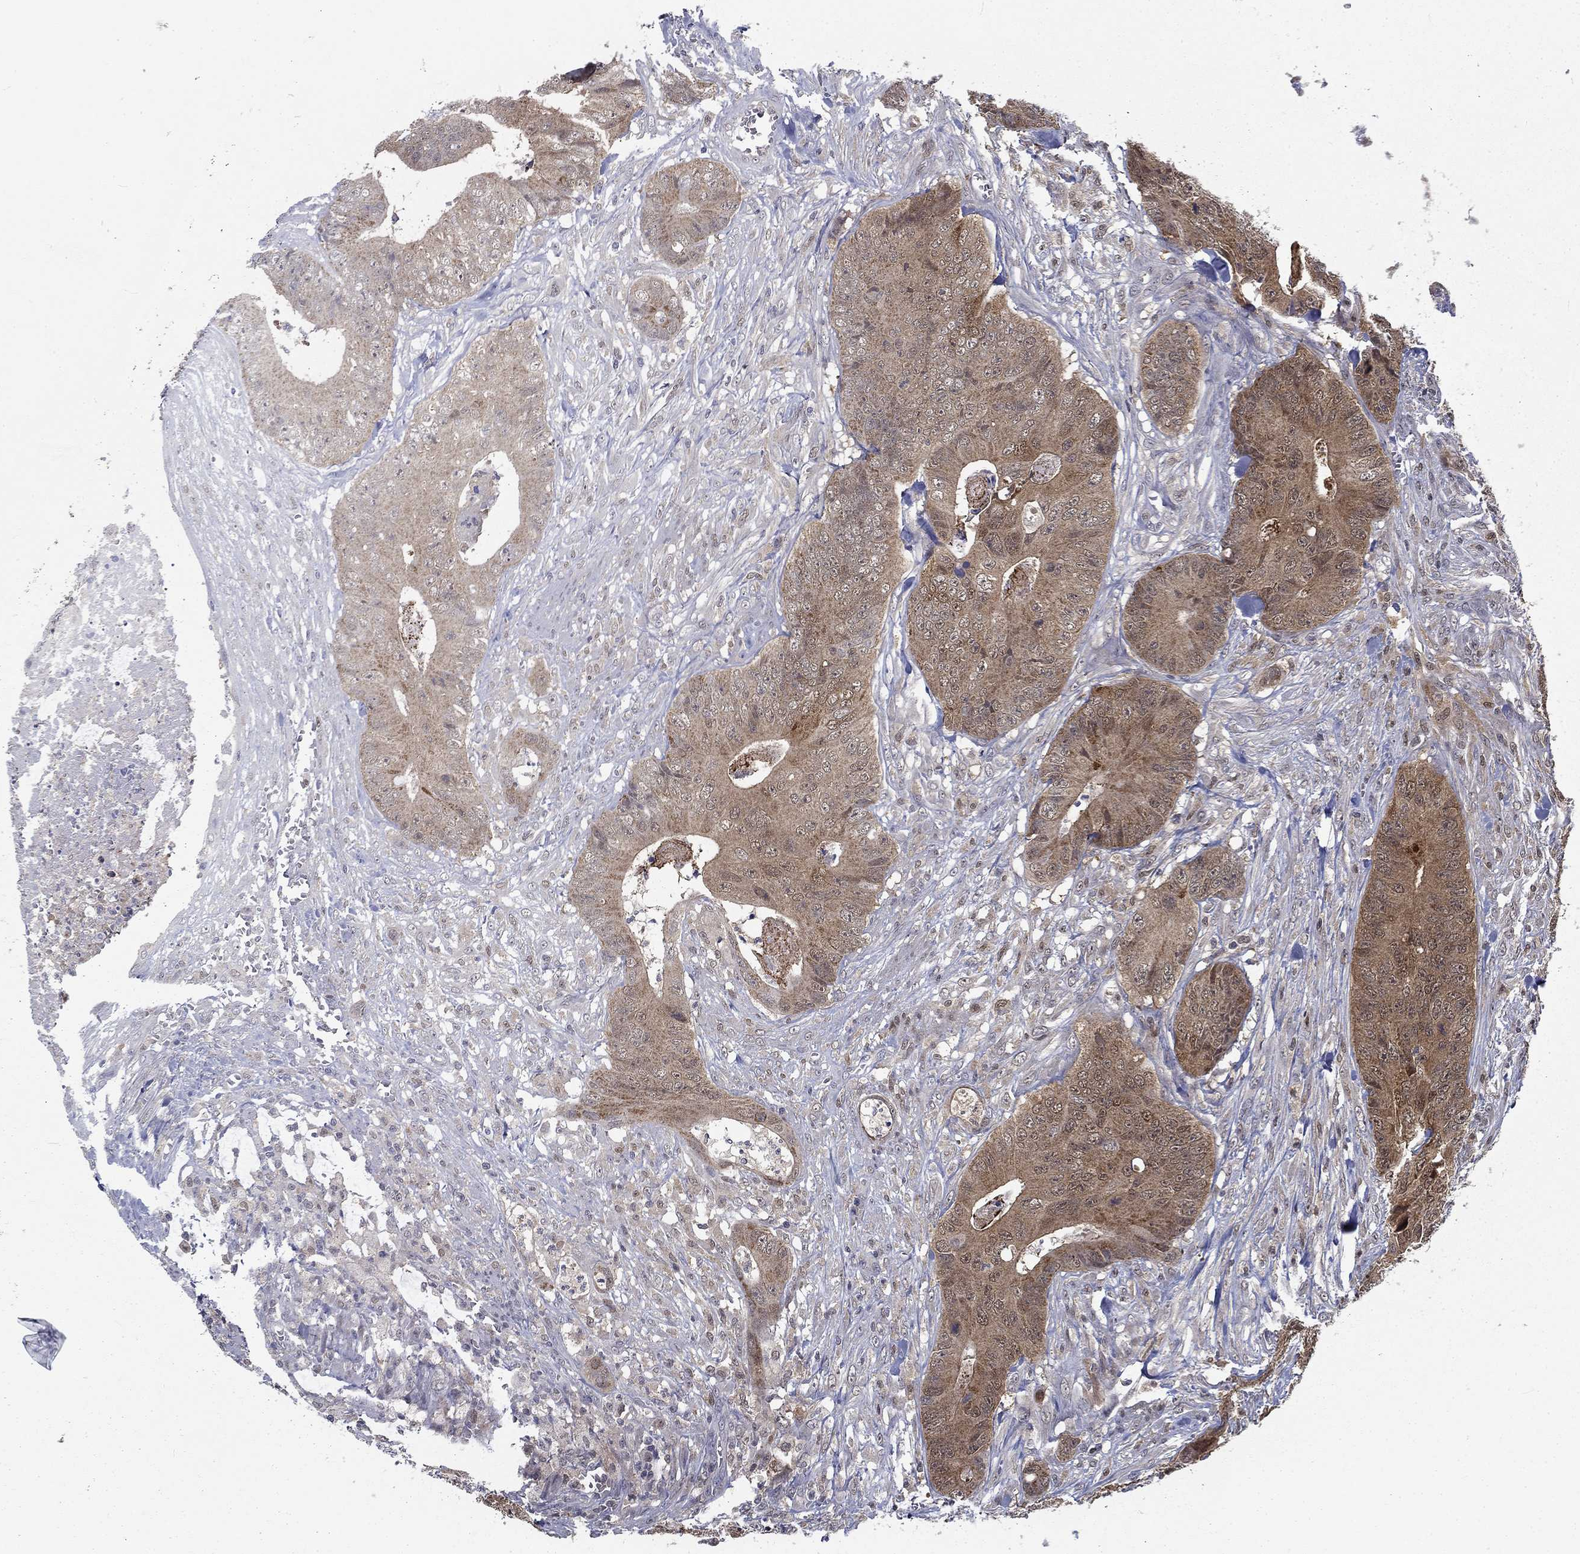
{"staining": {"intensity": "moderate", "quantity": "<25%", "location": "cytoplasmic/membranous"}, "tissue": "colorectal cancer", "cell_type": "Tumor cells", "image_type": "cancer", "snomed": [{"axis": "morphology", "description": "Adenocarcinoma, NOS"}, {"axis": "topography", "description": "Colon"}], "caption": "About <25% of tumor cells in human adenocarcinoma (colorectal) display moderate cytoplasmic/membranous protein positivity as visualized by brown immunohistochemical staining.", "gene": "NIT2", "patient": {"sex": "male", "age": 84}}